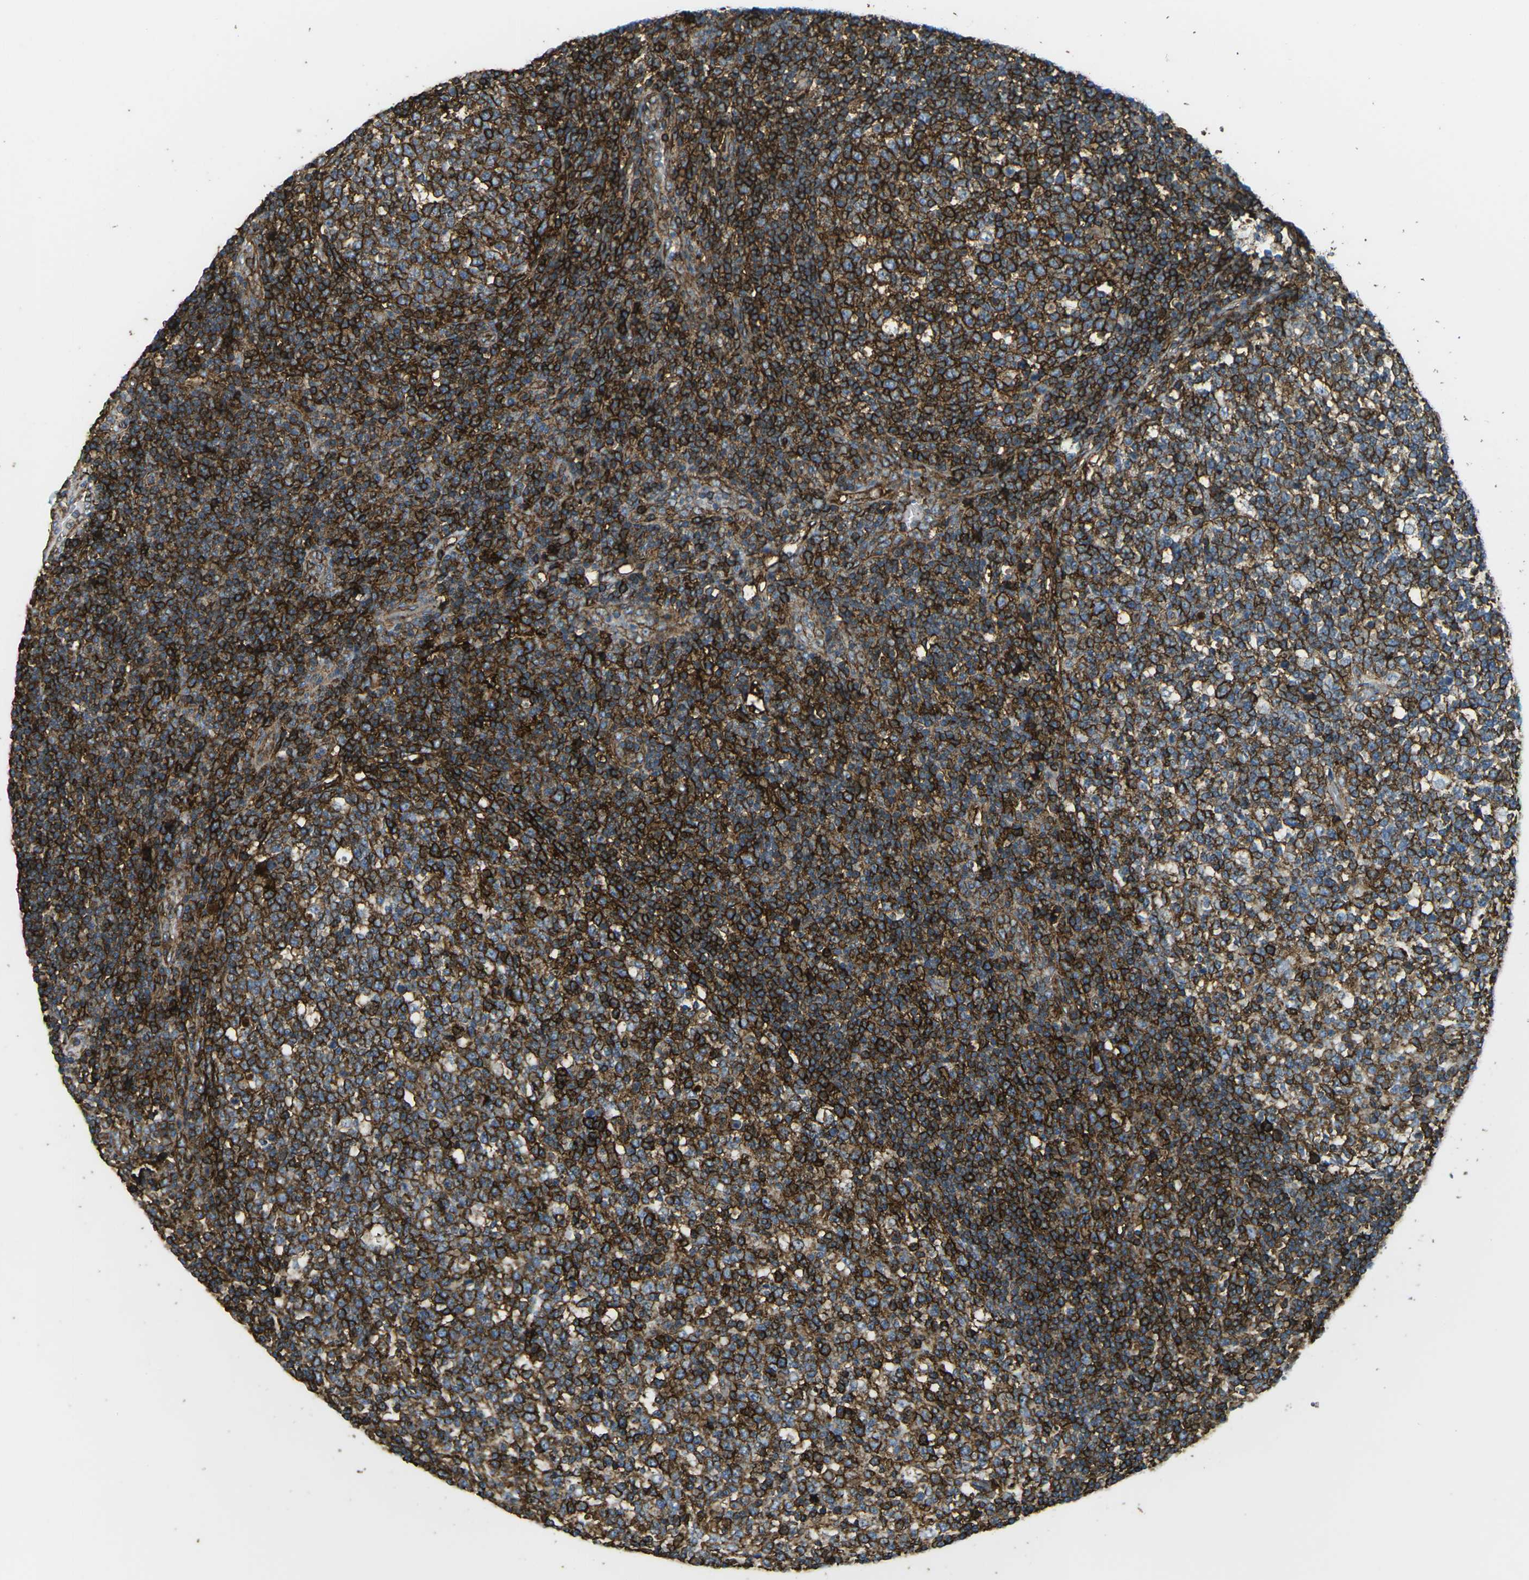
{"staining": {"intensity": "strong", "quantity": ">75%", "location": "cytoplasmic/membranous"}, "tissue": "tonsil", "cell_type": "Germinal center cells", "image_type": "normal", "snomed": [{"axis": "morphology", "description": "Normal tissue, NOS"}, {"axis": "topography", "description": "Tonsil"}], "caption": "Tonsil was stained to show a protein in brown. There is high levels of strong cytoplasmic/membranous positivity in about >75% of germinal center cells. (Stains: DAB (3,3'-diaminobenzidine) in brown, nuclei in blue, Microscopy: brightfield microscopy at high magnification).", "gene": "HLA", "patient": {"sex": "female", "age": 19}}